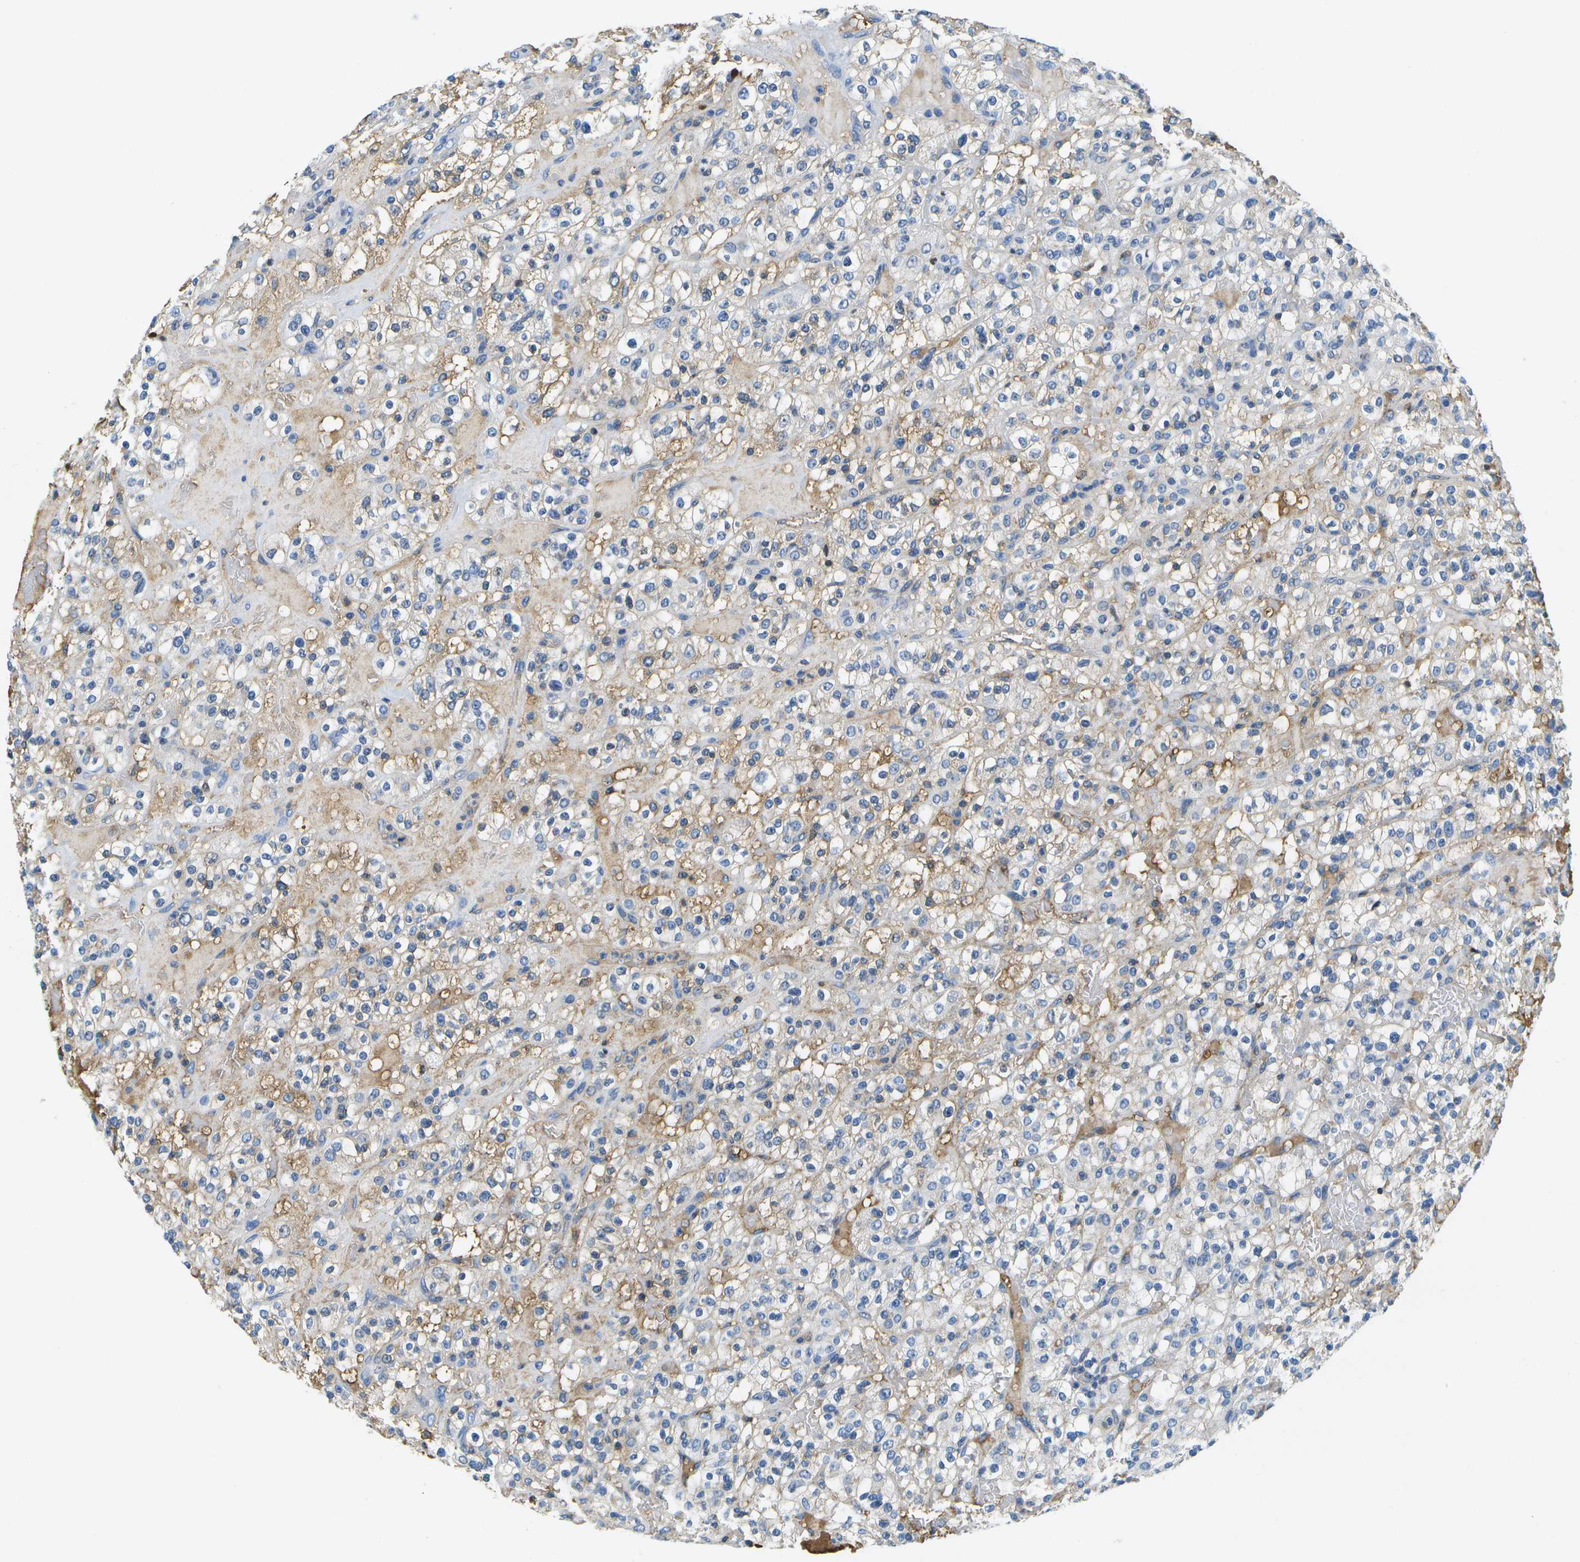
{"staining": {"intensity": "weak", "quantity": "25%-75%", "location": "cytoplasmic/membranous"}, "tissue": "renal cancer", "cell_type": "Tumor cells", "image_type": "cancer", "snomed": [{"axis": "morphology", "description": "Normal tissue, NOS"}, {"axis": "morphology", "description": "Adenocarcinoma, NOS"}, {"axis": "topography", "description": "Kidney"}], "caption": "Adenocarcinoma (renal) stained with a protein marker reveals weak staining in tumor cells.", "gene": "SERPINA1", "patient": {"sex": "female", "age": 72}}